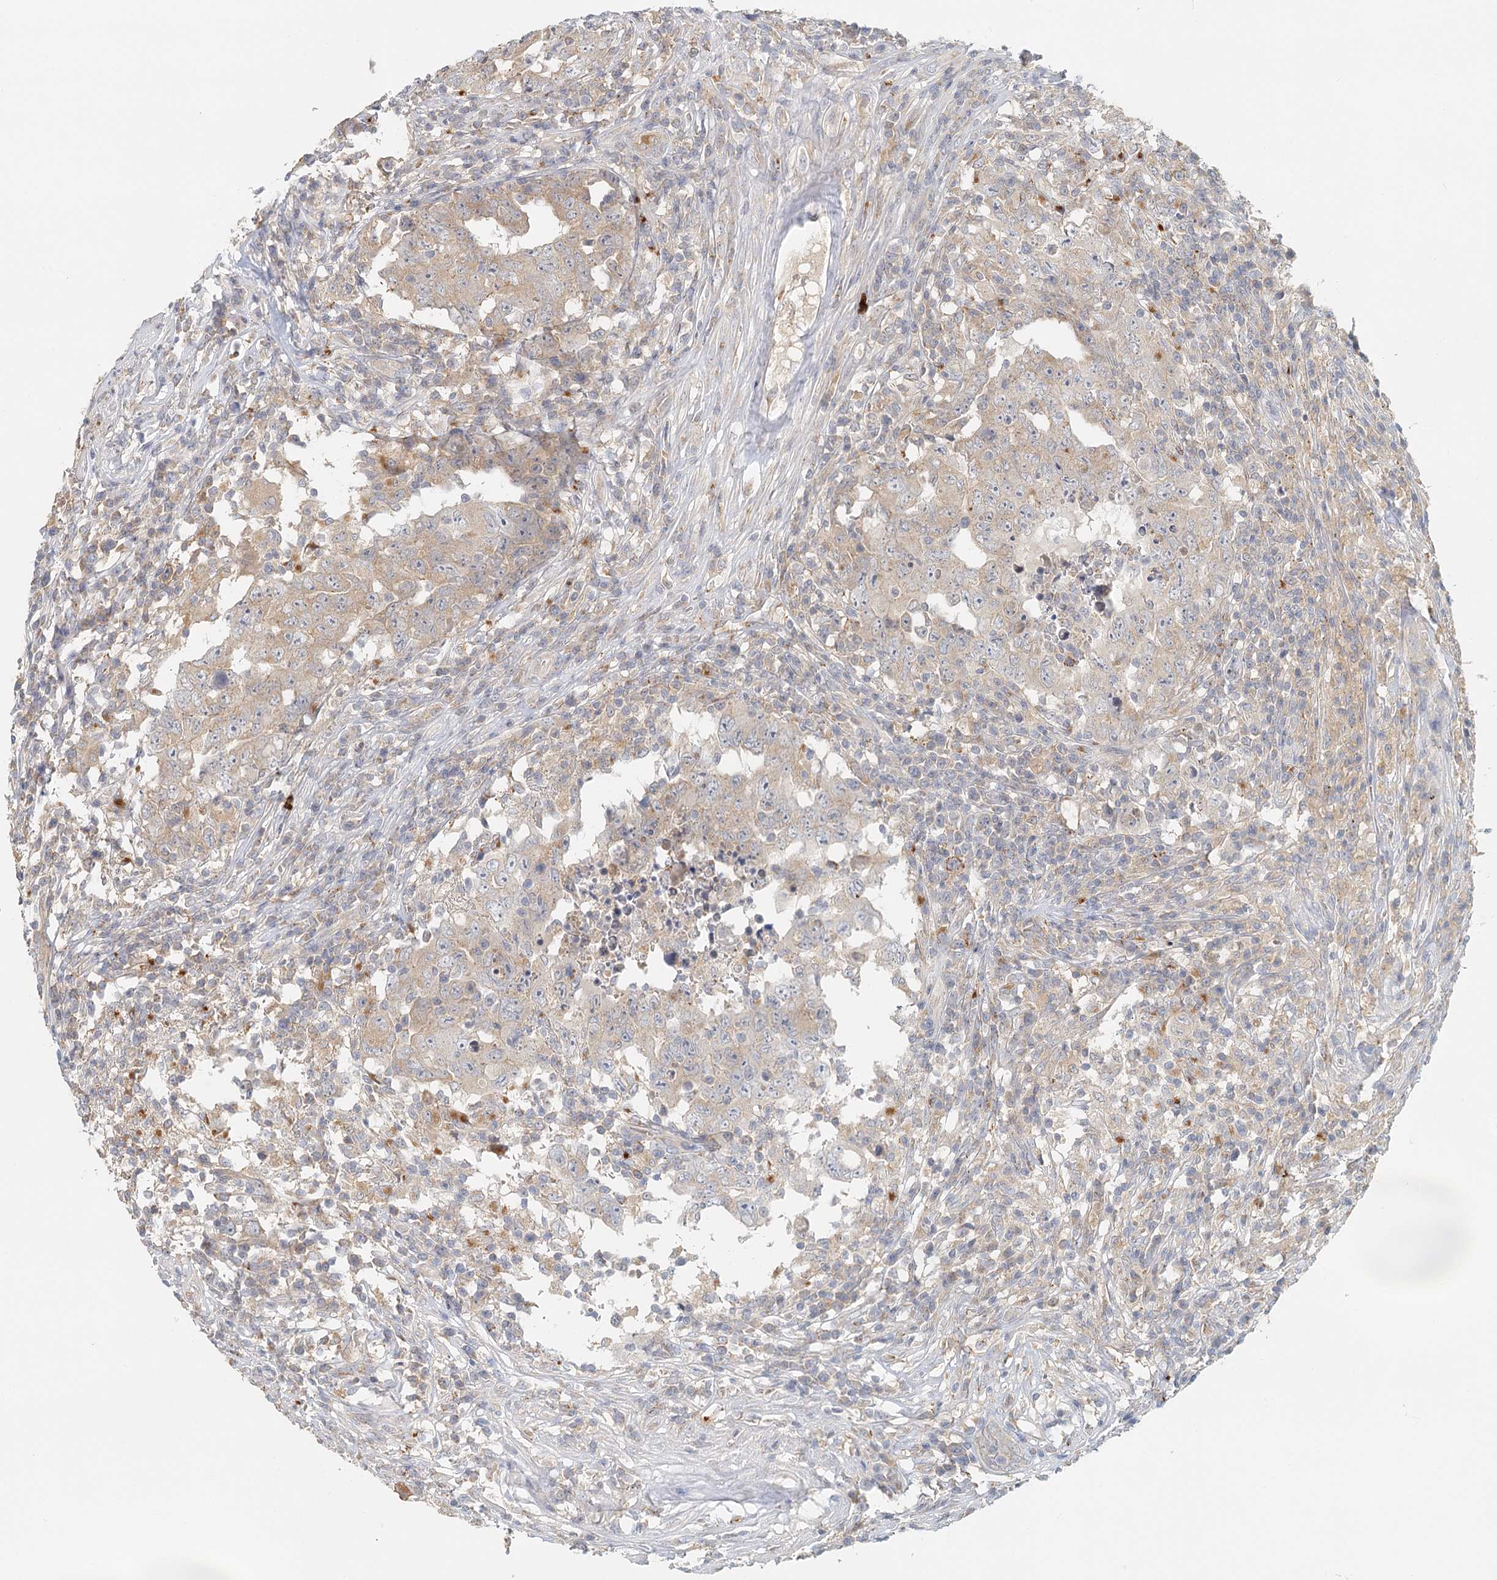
{"staining": {"intensity": "weak", "quantity": "<25%", "location": "cytoplasmic/membranous"}, "tissue": "testis cancer", "cell_type": "Tumor cells", "image_type": "cancer", "snomed": [{"axis": "morphology", "description": "Carcinoma, Embryonal, NOS"}, {"axis": "topography", "description": "Testis"}], "caption": "Immunohistochemistry of testis cancer displays no expression in tumor cells.", "gene": "VSIG1", "patient": {"sex": "male", "age": 26}}